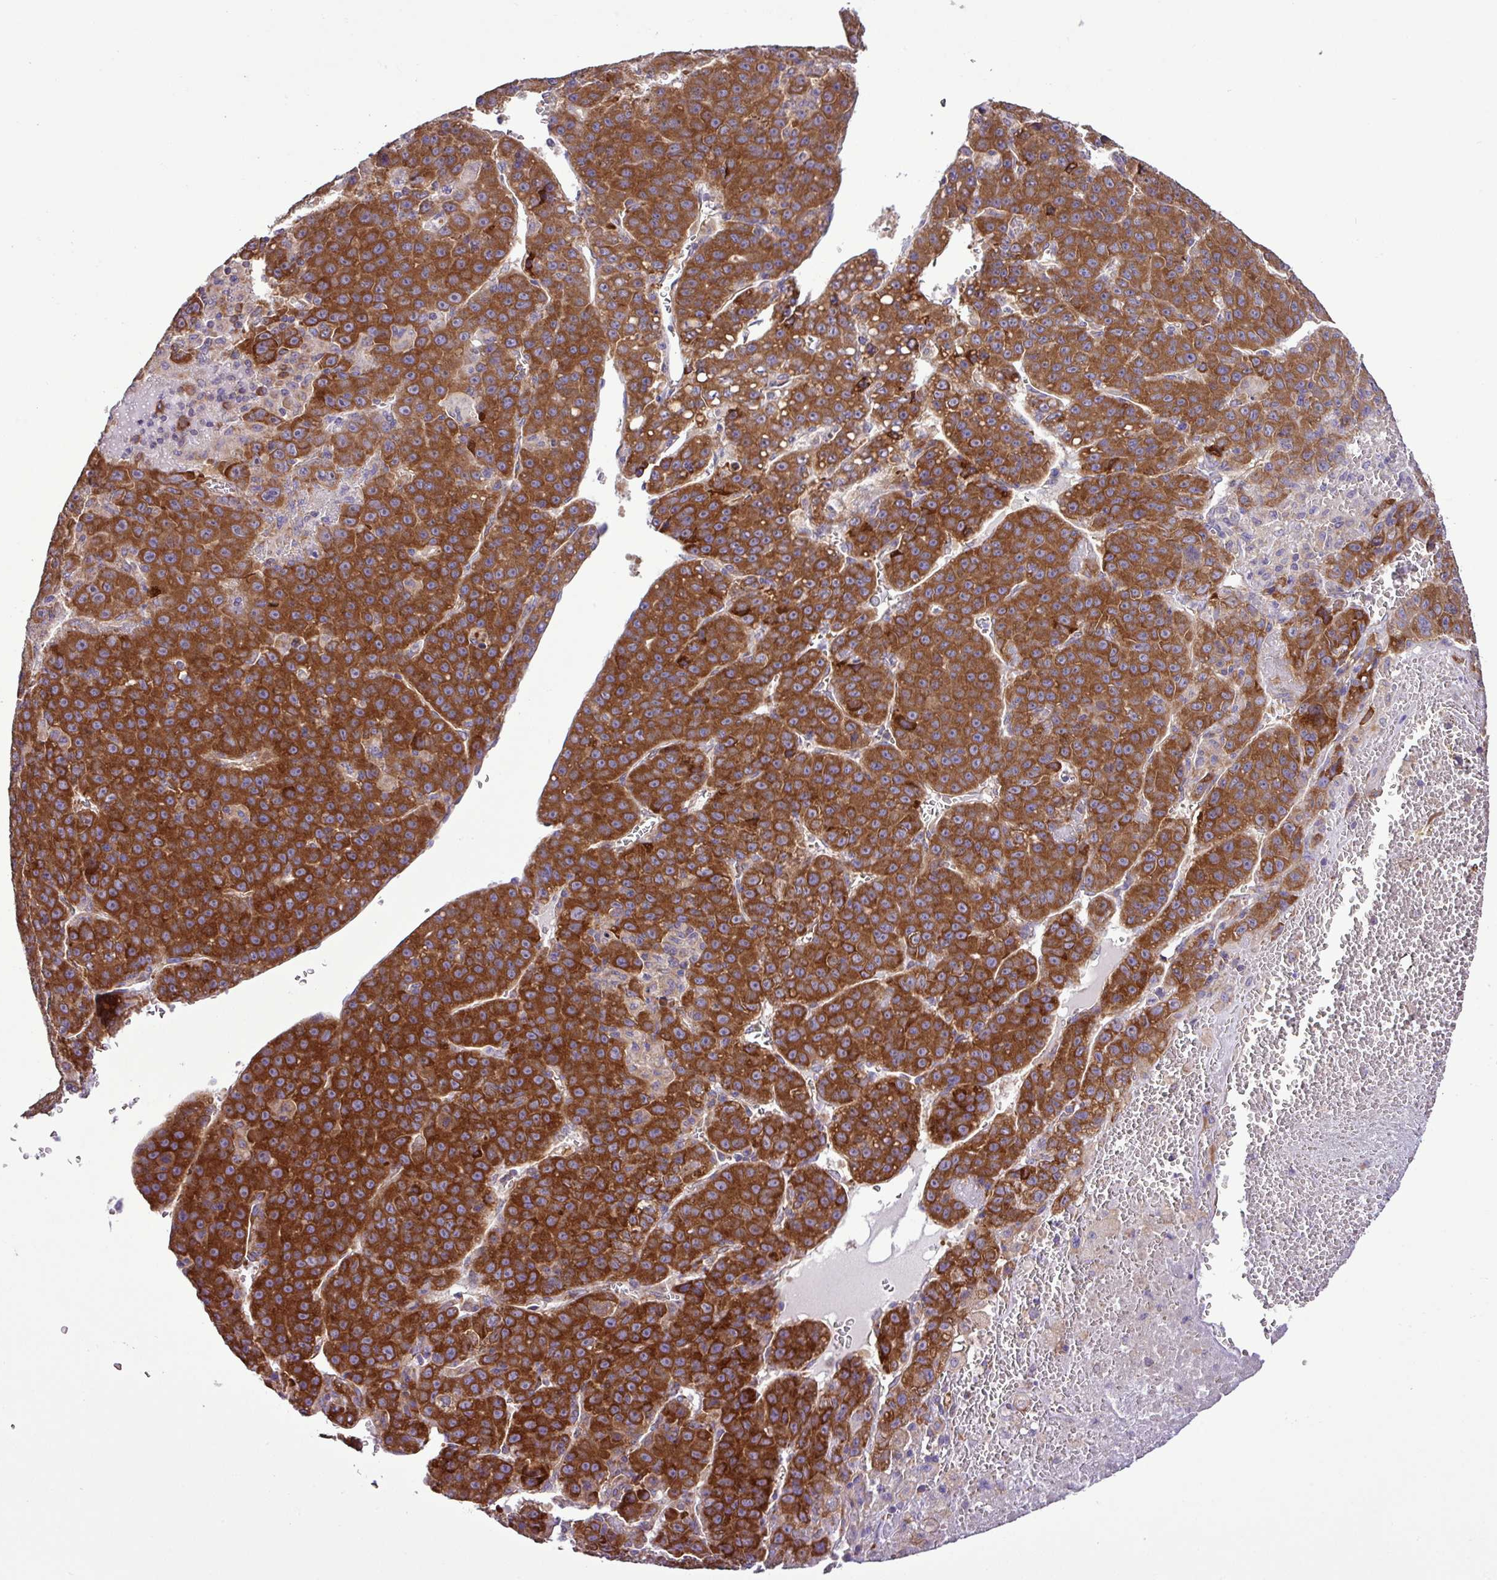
{"staining": {"intensity": "strong", "quantity": ">75%", "location": "cytoplasmic/membranous"}, "tissue": "liver cancer", "cell_type": "Tumor cells", "image_type": "cancer", "snomed": [{"axis": "morphology", "description": "Carcinoma, Hepatocellular, NOS"}, {"axis": "topography", "description": "Liver"}], "caption": "There is high levels of strong cytoplasmic/membranous staining in tumor cells of hepatocellular carcinoma (liver), as demonstrated by immunohistochemical staining (brown color).", "gene": "RPL13", "patient": {"sex": "female", "age": 53}}